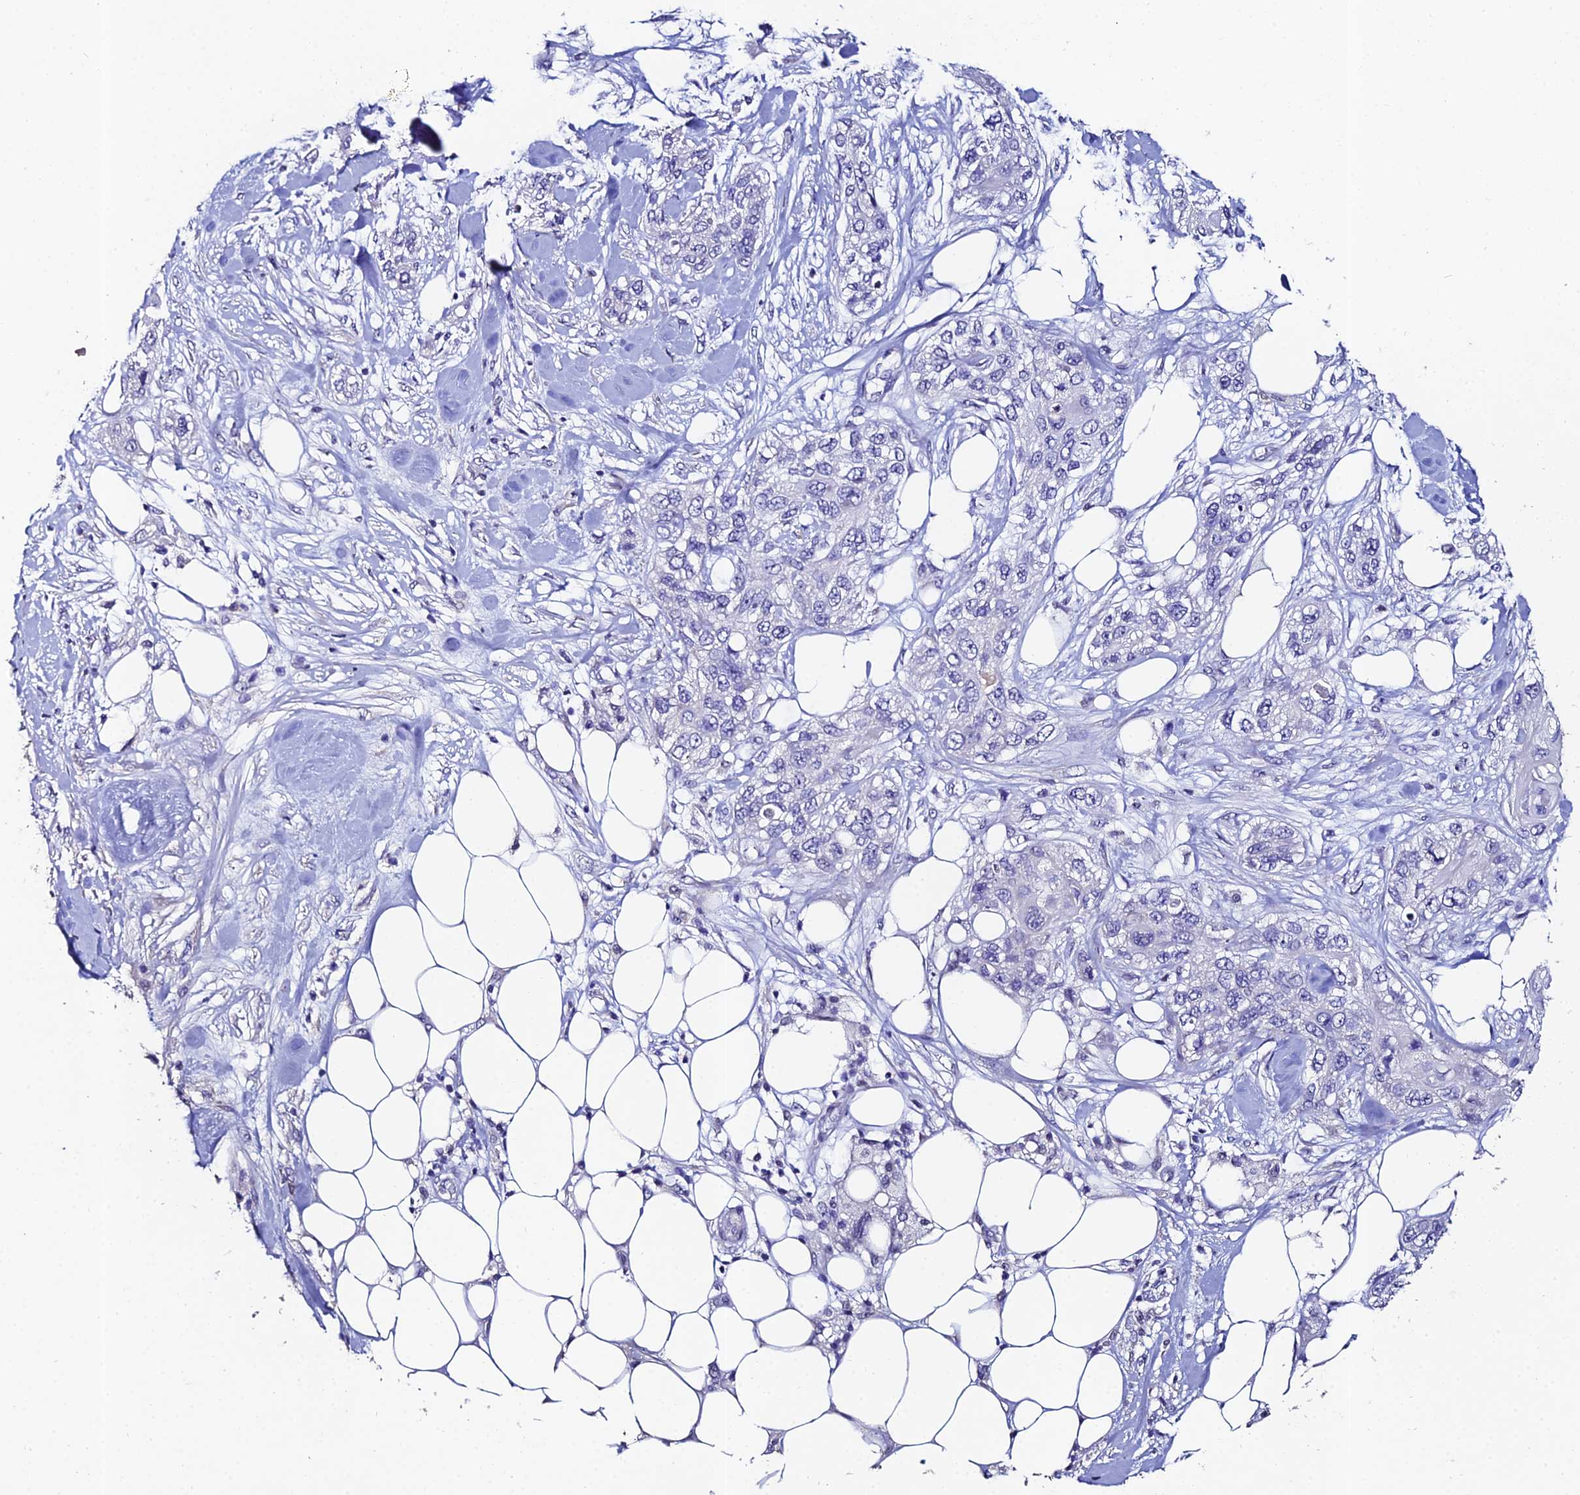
{"staining": {"intensity": "negative", "quantity": "none", "location": "none"}, "tissue": "skin cancer", "cell_type": "Tumor cells", "image_type": "cancer", "snomed": [{"axis": "morphology", "description": "Normal tissue, NOS"}, {"axis": "morphology", "description": "Squamous cell carcinoma, NOS"}, {"axis": "topography", "description": "Skin"}], "caption": "IHC of skin cancer displays no positivity in tumor cells.", "gene": "ESRRG", "patient": {"sex": "male", "age": 72}}